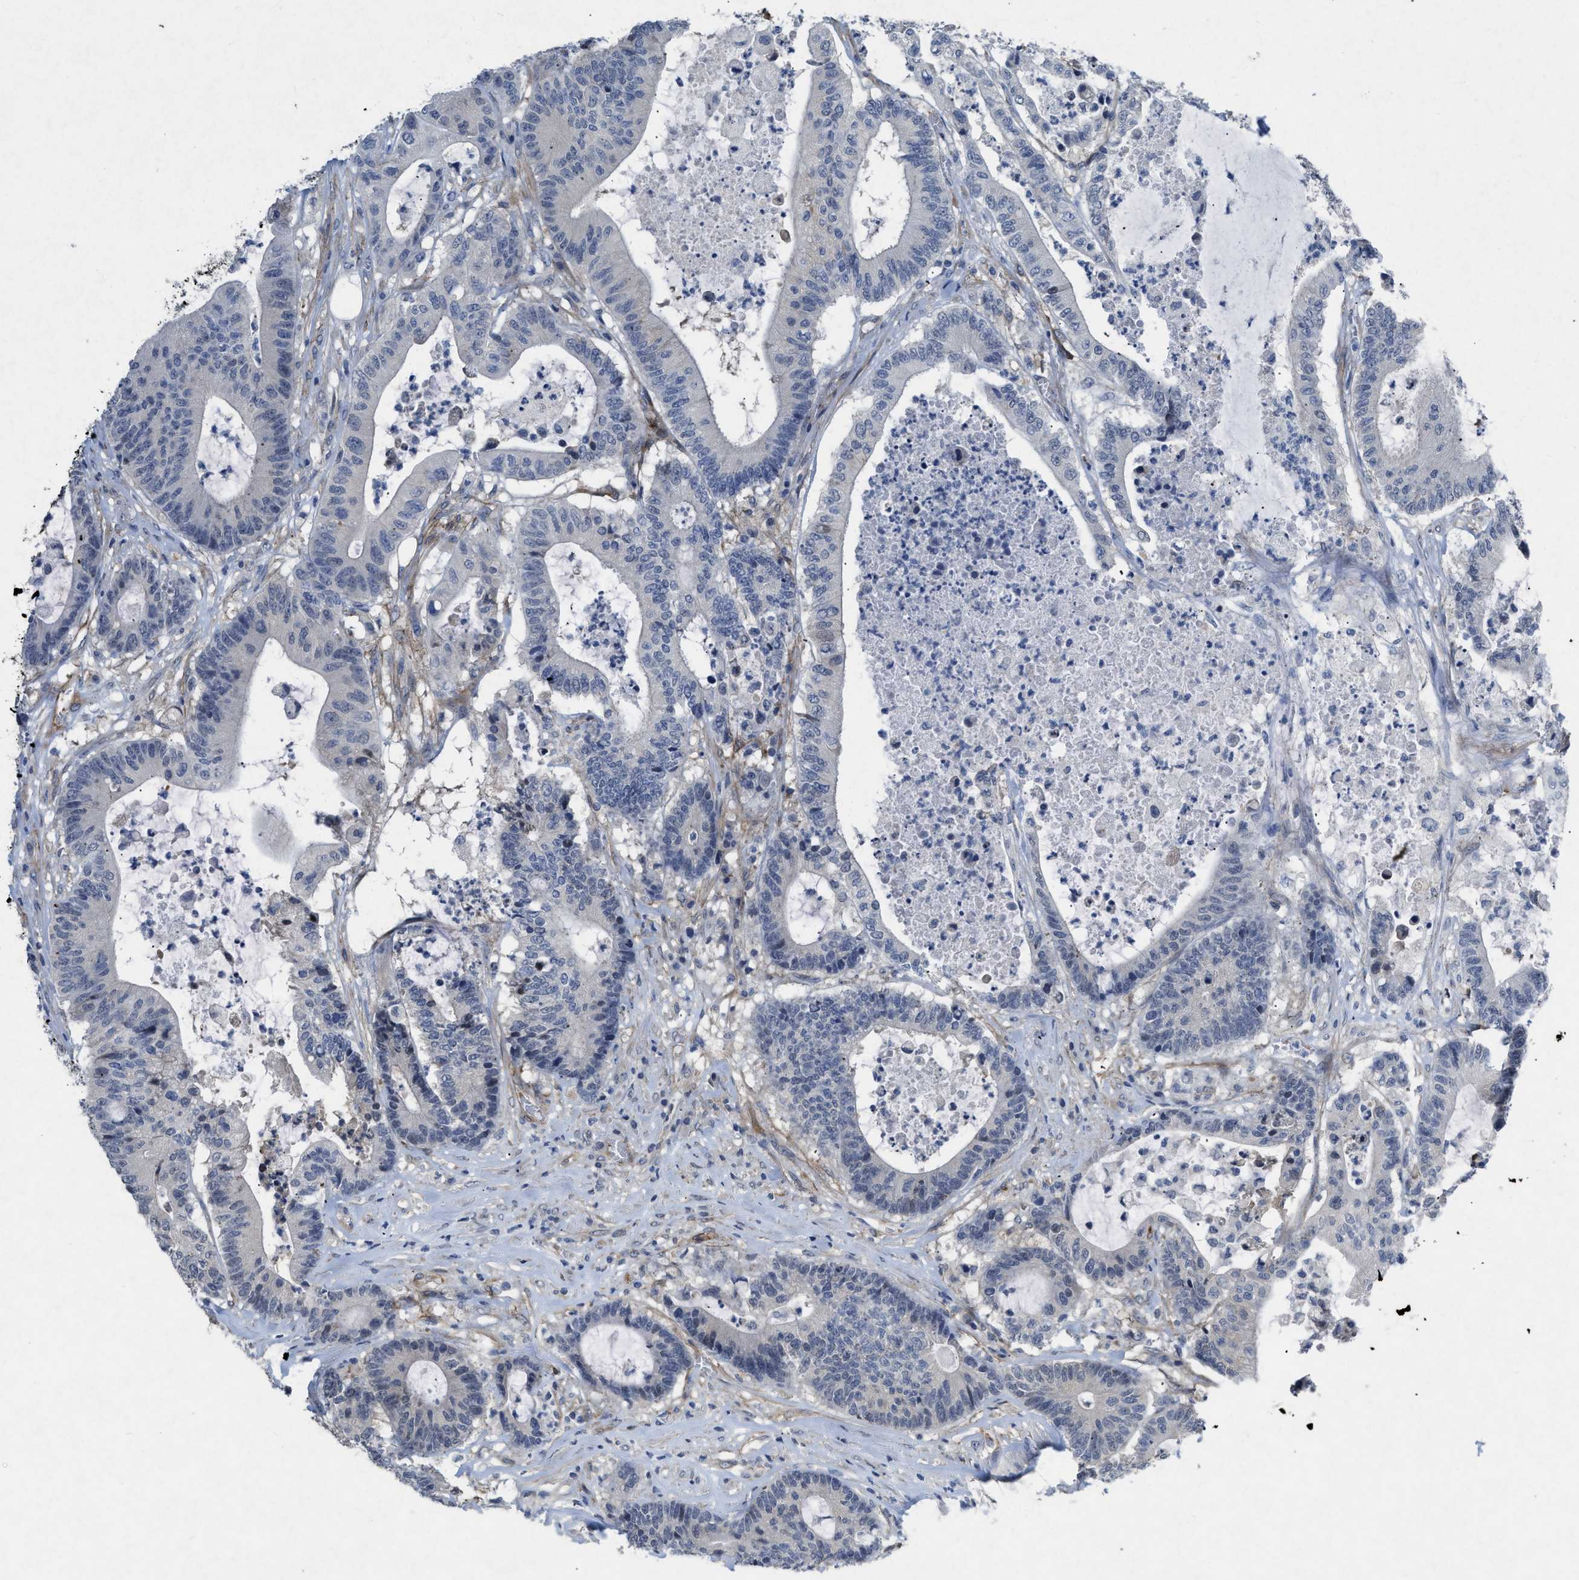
{"staining": {"intensity": "negative", "quantity": "none", "location": "none"}, "tissue": "colorectal cancer", "cell_type": "Tumor cells", "image_type": "cancer", "snomed": [{"axis": "morphology", "description": "Adenocarcinoma, NOS"}, {"axis": "topography", "description": "Colon"}], "caption": "A high-resolution micrograph shows immunohistochemistry (IHC) staining of colorectal cancer, which reveals no significant expression in tumor cells.", "gene": "PDGFRA", "patient": {"sex": "female", "age": 84}}